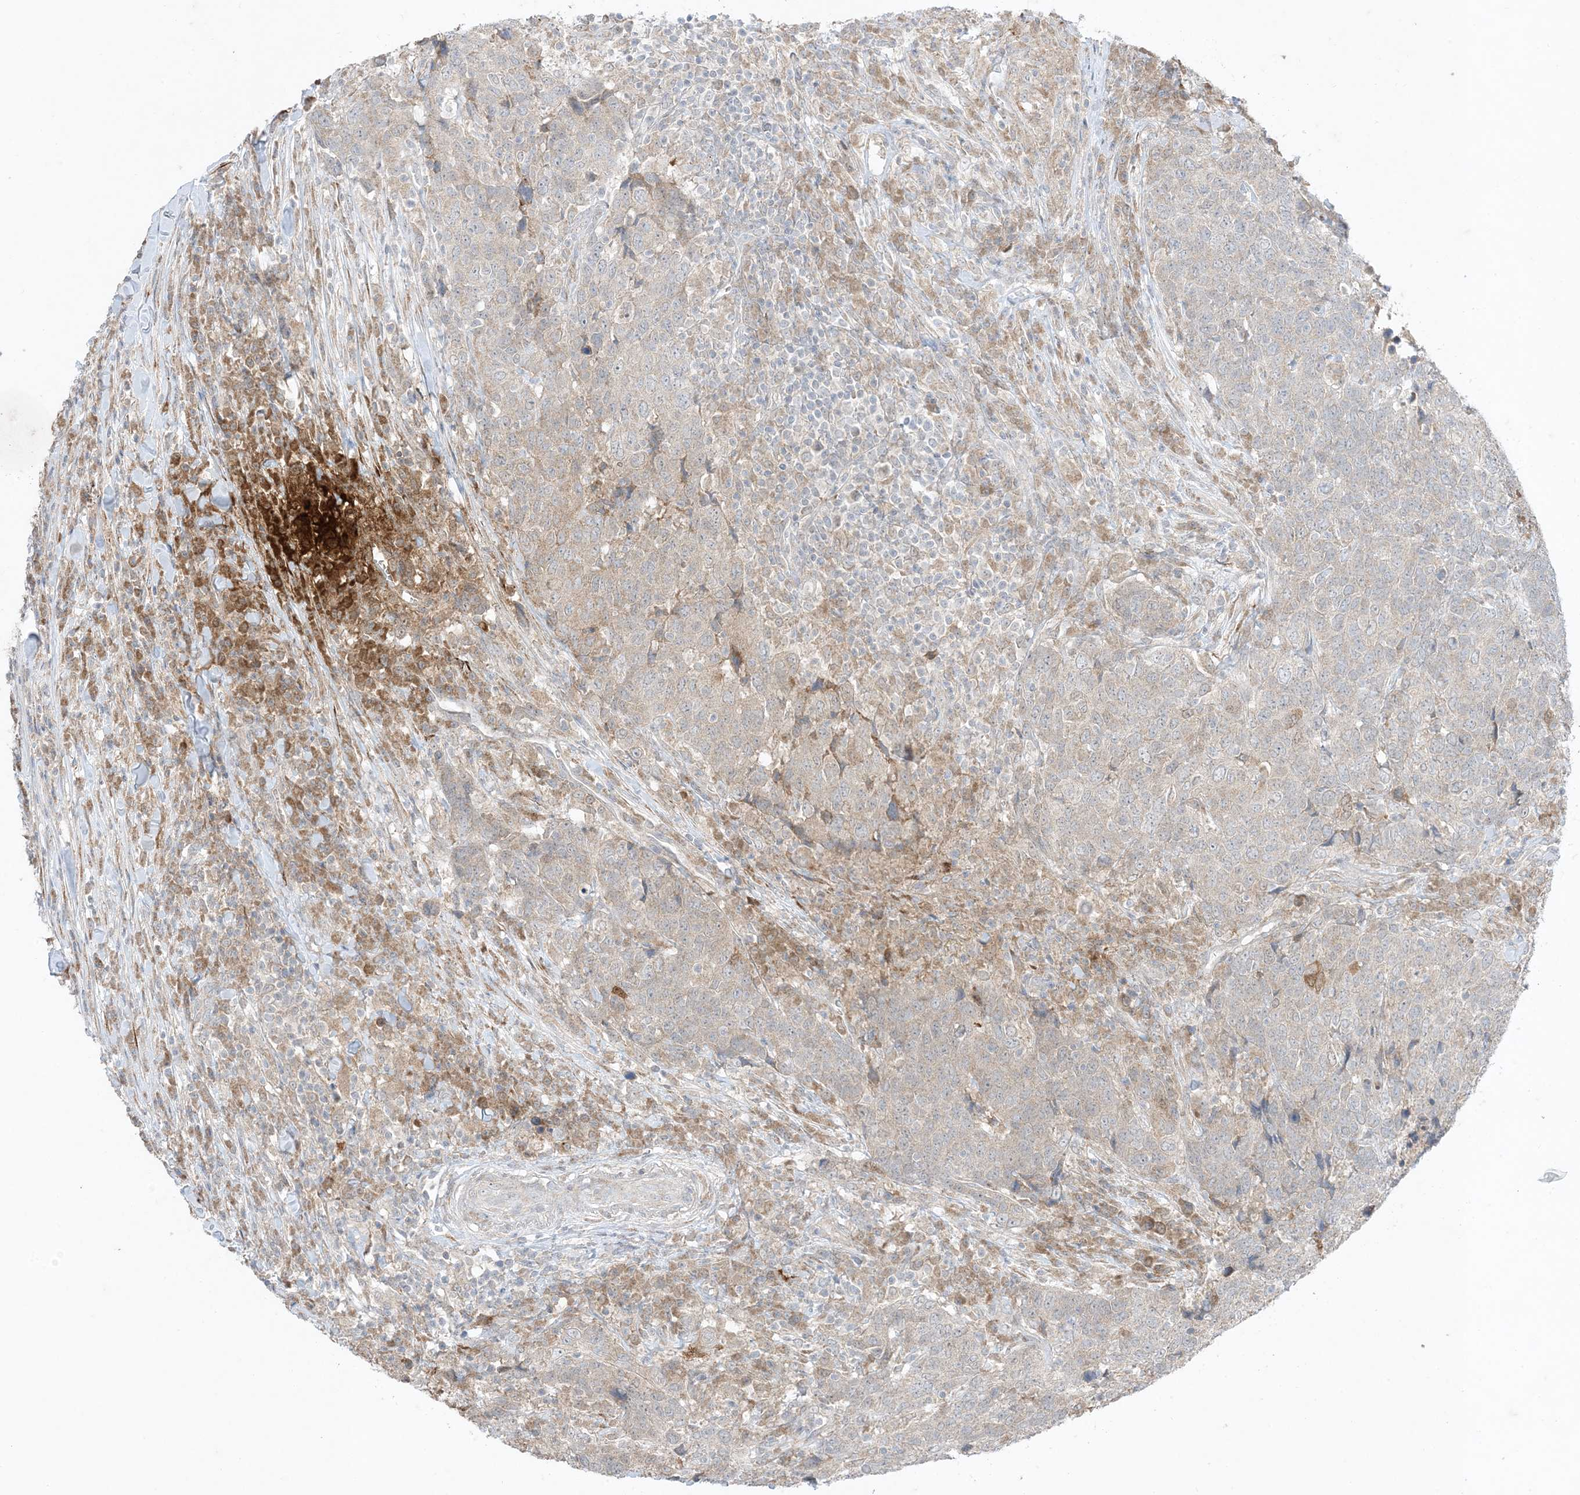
{"staining": {"intensity": "negative", "quantity": "none", "location": "none"}, "tissue": "head and neck cancer", "cell_type": "Tumor cells", "image_type": "cancer", "snomed": [{"axis": "morphology", "description": "Squamous cell carcinoma, NOS"}, {"axis": "topography", "description": "Head-Neck"}], "caption": "Histopathology image shows no significant protein positivity in tumor cells of head and neck cancer.", "gene": "ODC1", "patient": {"sex": "male", "age": 66}}